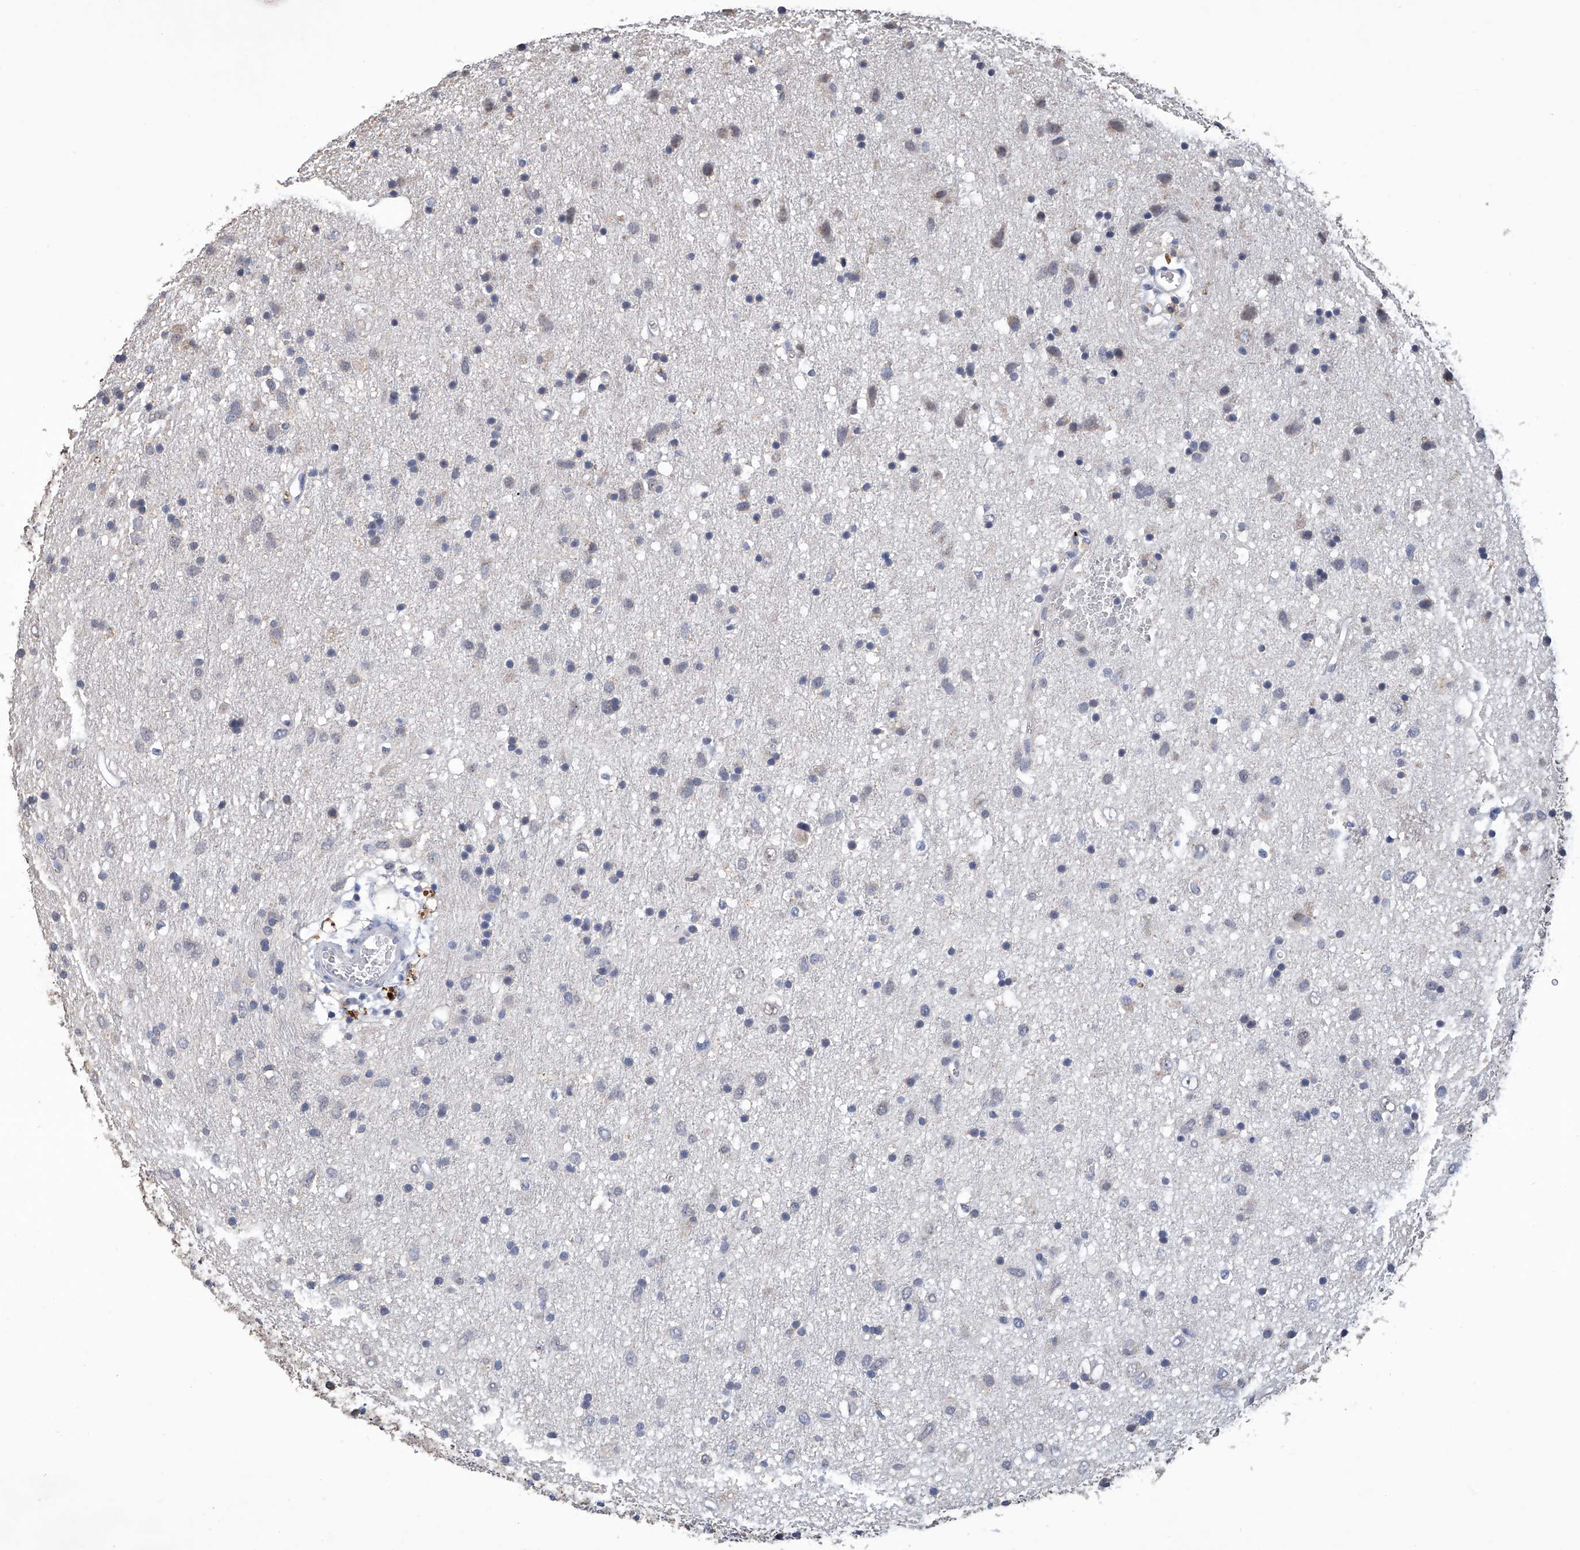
{"staining": {"intensity": "negative", "quantity": "none", "location": "none"}, "tissue": "glioma", "cell_type": "Tumor cells", "image_type": "cancer", "snomed": [{"axis": "morphology", "description": "Glioma, malignant, Low grade"}, {"axis": "topography", "description": "Brain"}], "caption": "Micrograph shows no significant protein positivity in tumor cells of glioma.", "gene": "GPT", "patient": {"sex": "male", "age": 77}}